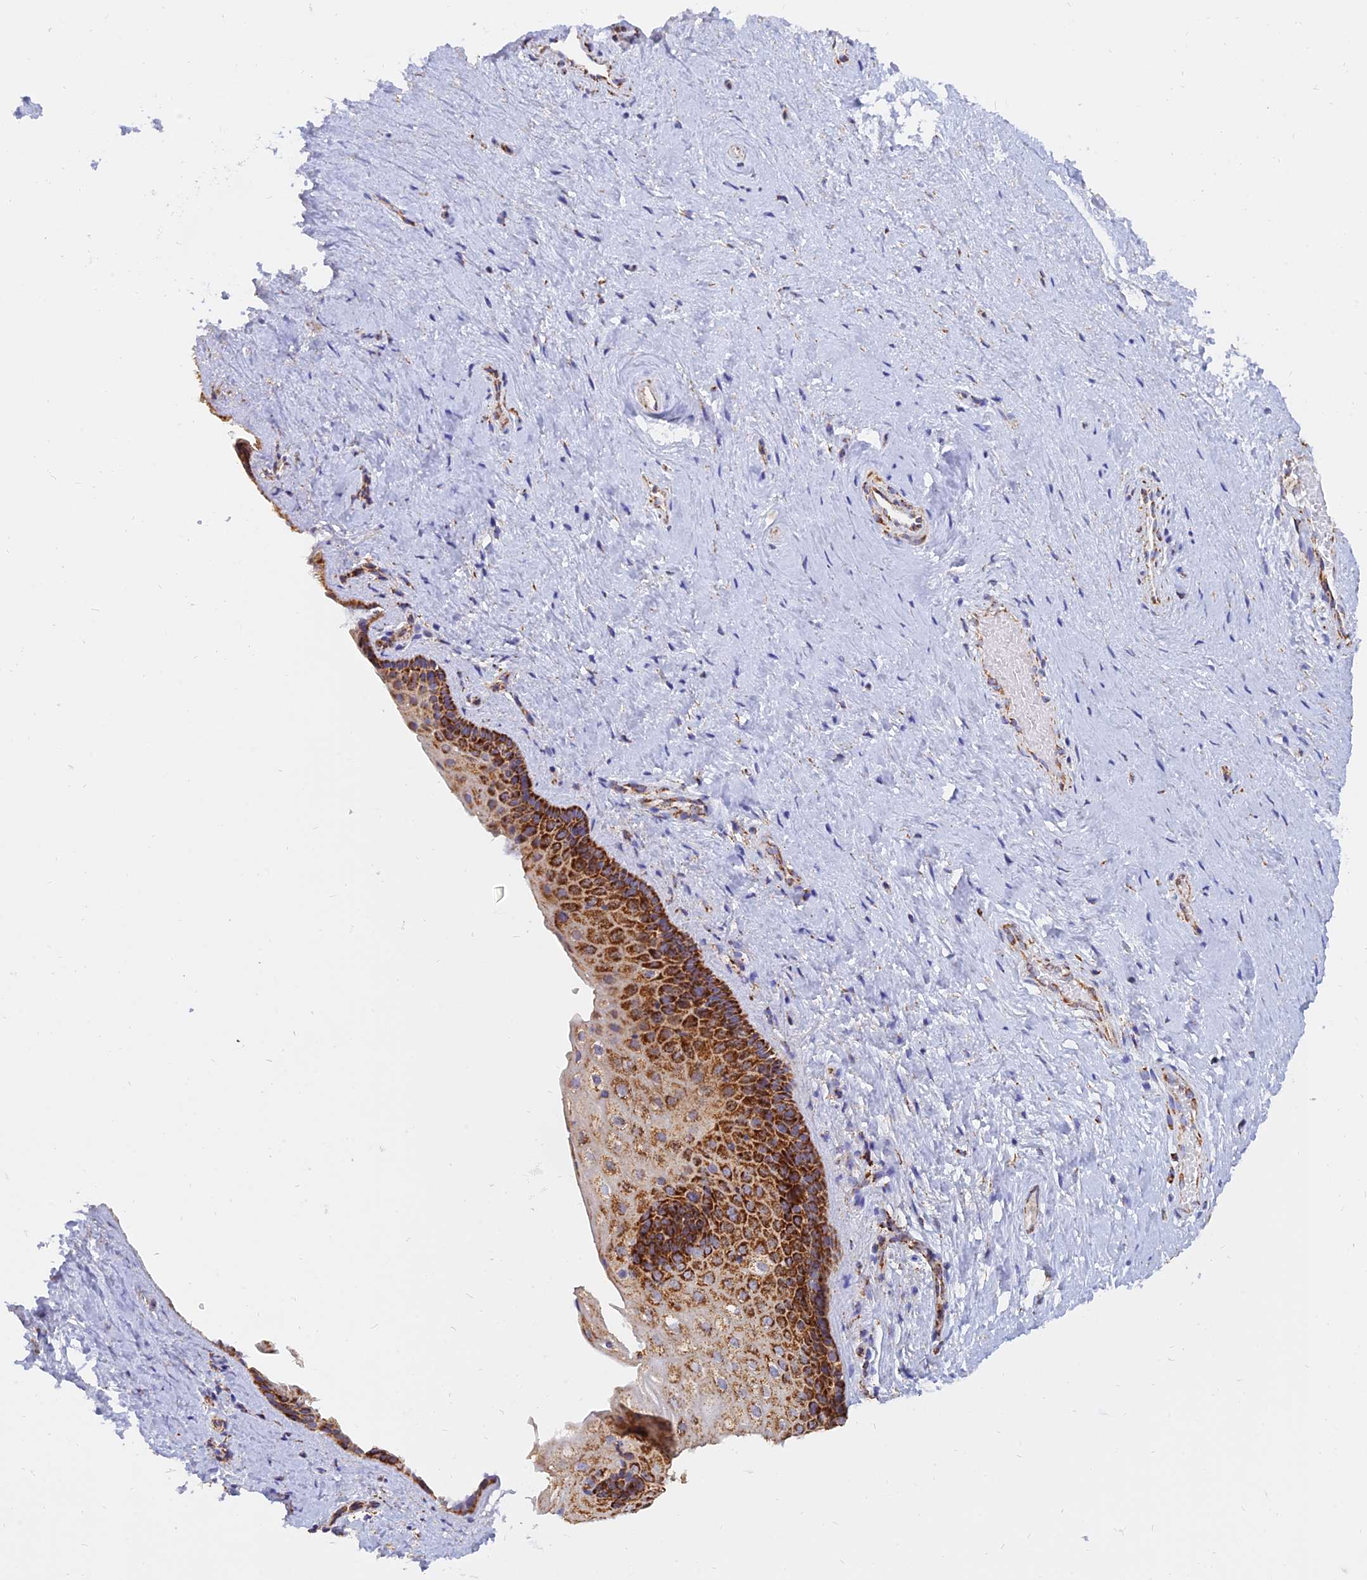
{"staining": {"intensity": "strong", "quantity": ">75%", "location": "cytoplasmic/membranous"}, "tissue": "vagina", "cell_type": "Squamous epithelial cells", "image_type": "normal", "snomed": [{"axis": "morphology", "description": "Normal tissue, NOS"}, {"axis": "topography", "description": "Vagina"}], "caption": "High-magnification brightfield microscopy of normal vagina stained with DAB (brown) and counterstained with hematoxylin (blue). squamous epithelial cells exhibit strong cytoplasmic/membranous staining is seen in approximately>75% of cells. (DAB IHC, brown staining for protein, blue staining for nuclei).", "gene": "NDUFB6", "patient": {"sex": "female", "age": 46}}